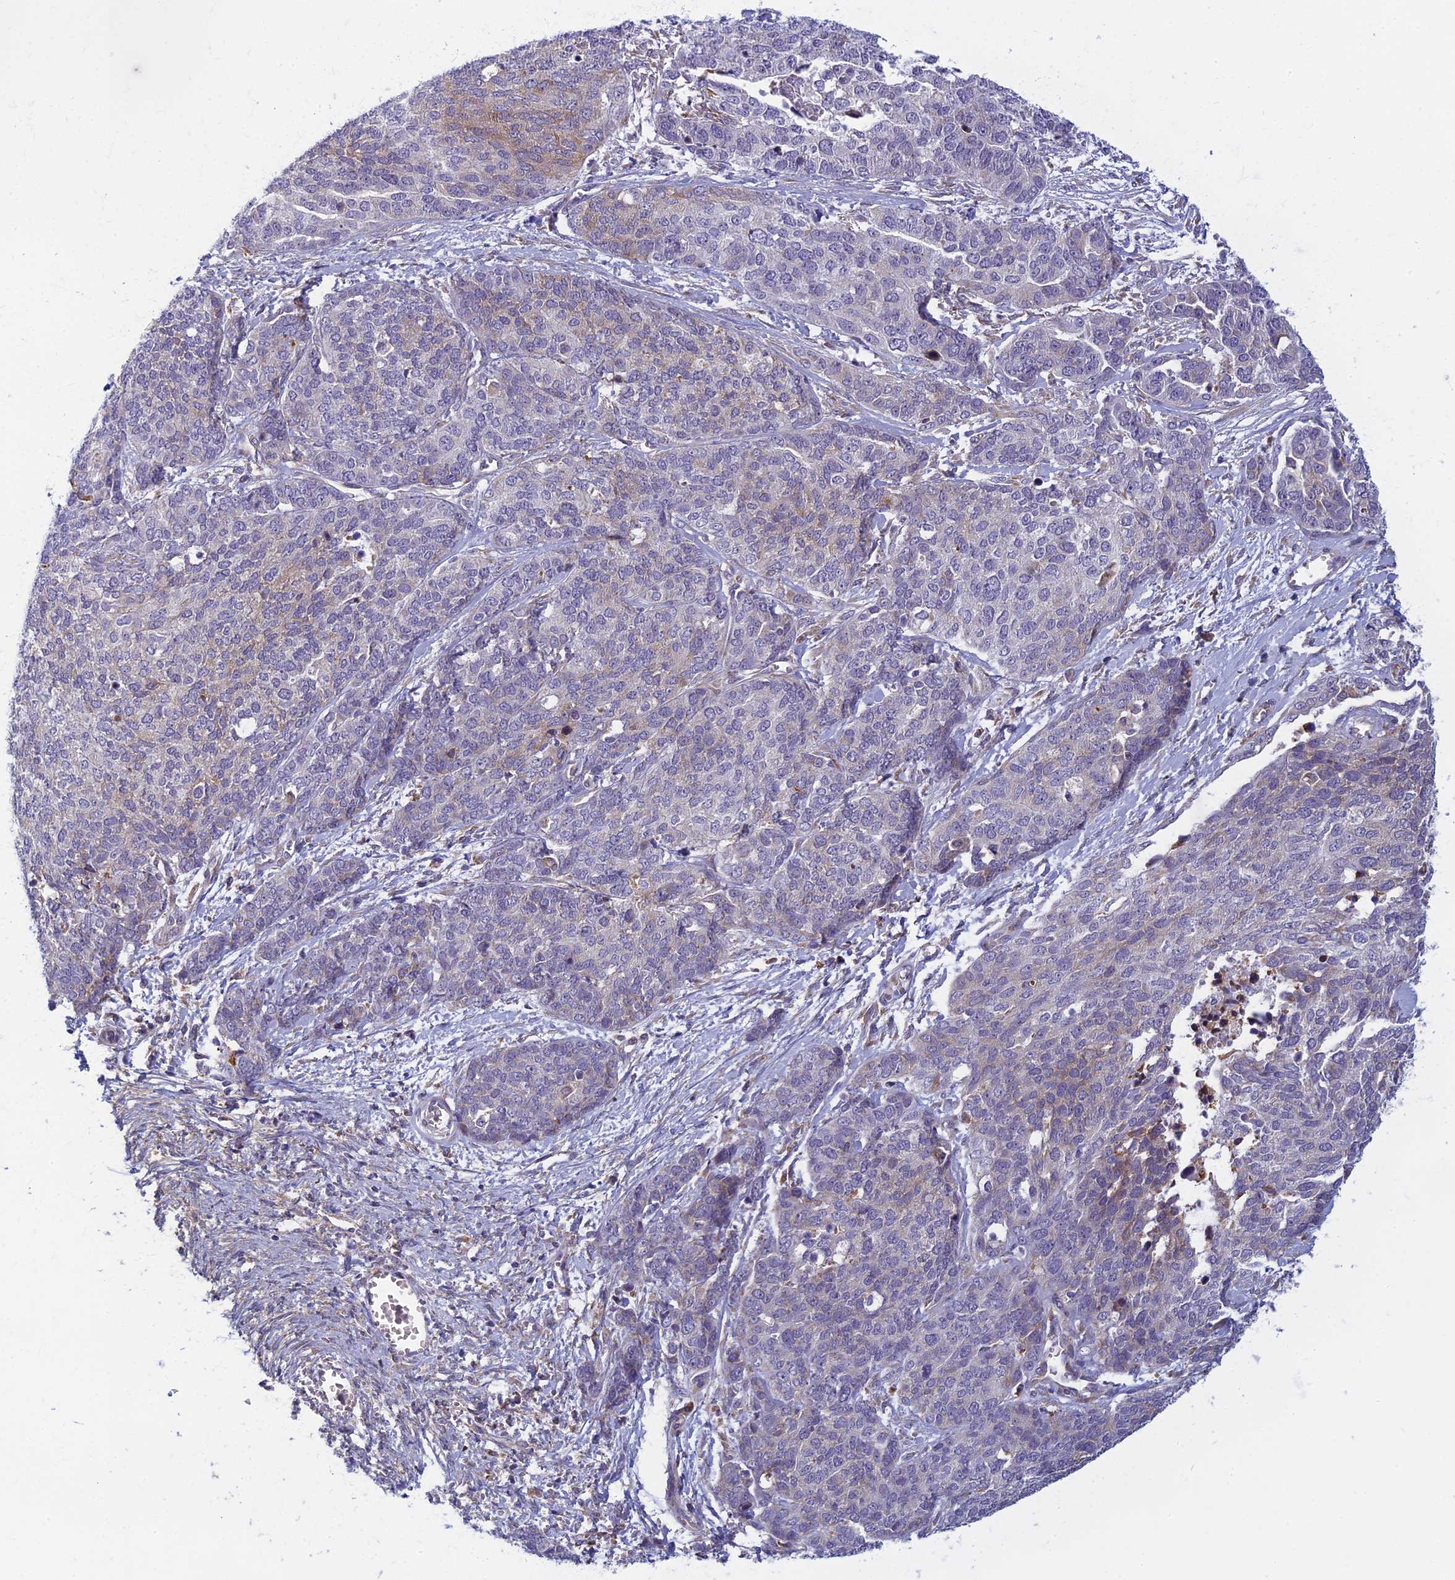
{"staining": {"intensity": "weak", "quantity": "<25%", "location": "cytoplasmic/membranous"}, "tissue": "ovarian cancer", "cell_type": "Tumor cells", "image_type": "cancer", "snomed": [{"axis": "morphology", "description": "Cystadenocarcinoma, serous, NOS"}, {"axis": "topography", "description": "Ovary"}], "caption": "The immunohistochemistry (IHC) image has no significant expression in tumor cells of ovarian cancer tissue.", "gene": "DDX51", "patient": {"sex": "female", "age": 44}}